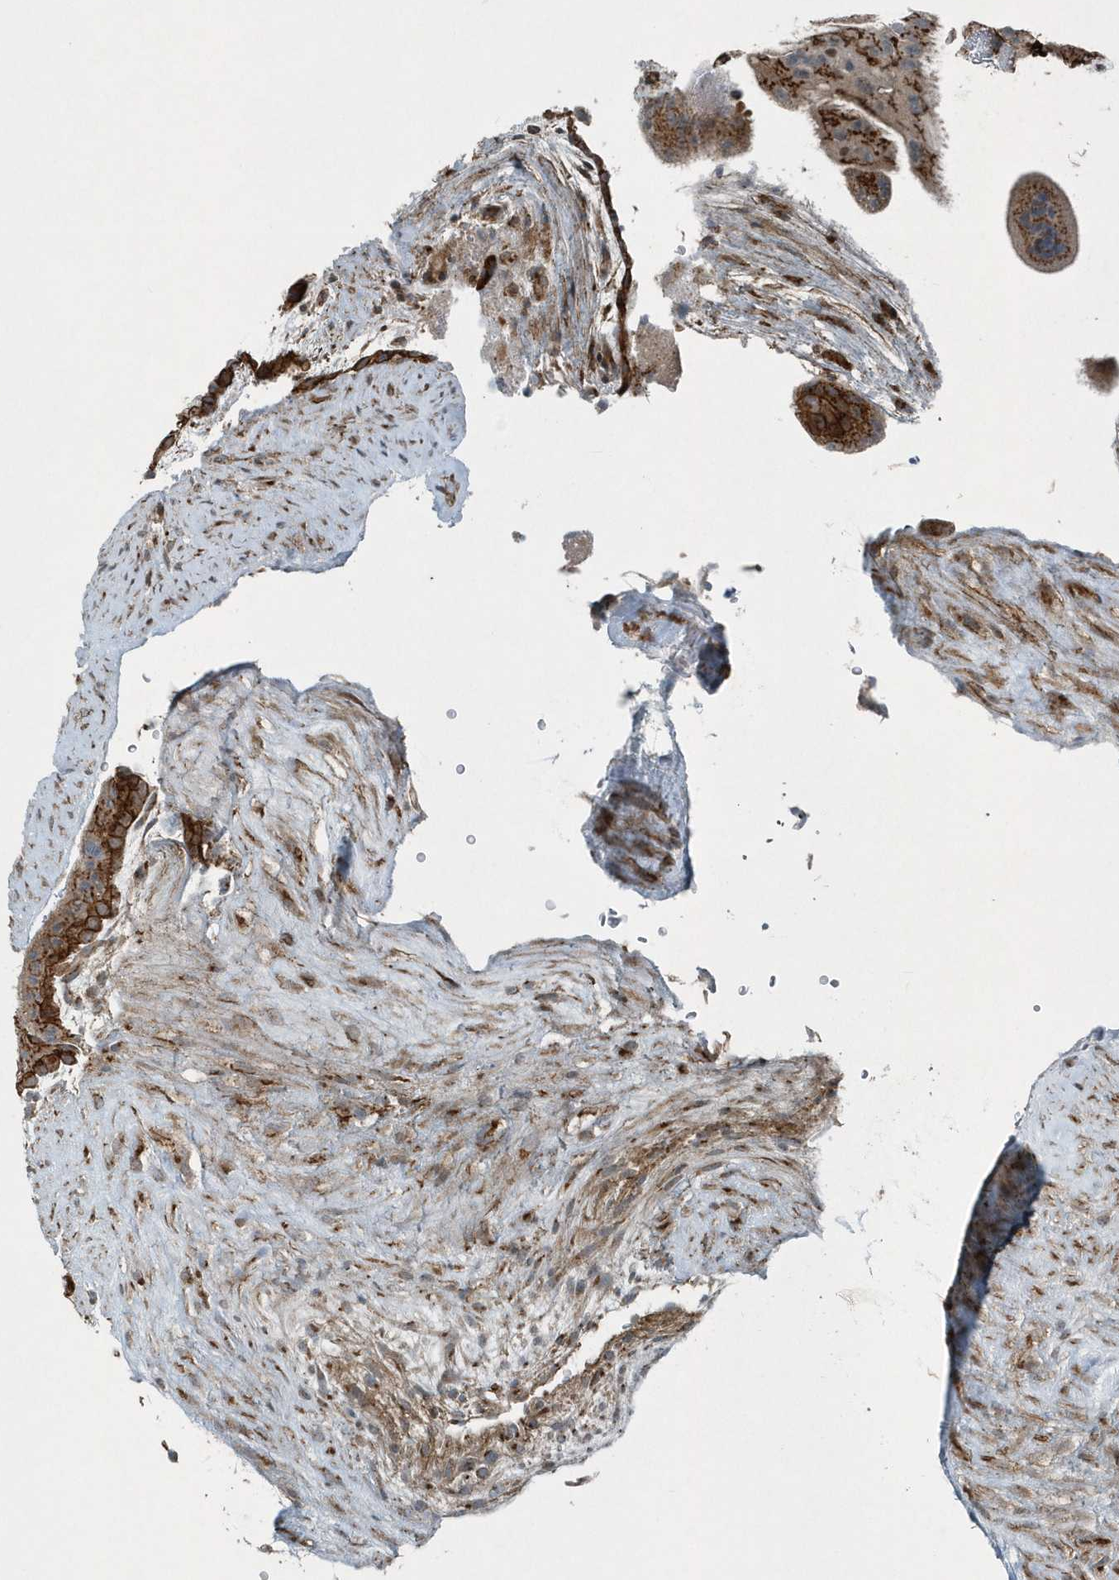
{"staining": {"intensity": "strong", "quantity": "25%-75%", "location": "cytoplasmic/membranous"}, "tissue": "placenta", "cell_type": "Trophoblastic cells", "image_type": "normal", "snomed": [{"axis": "morphology", "description": "Normal tissue, NOS"}, {"axis": "topography", "description": "Placenta"}], "caption": "There is high levels of strong cytoplasmic/membranous staining in trophoblastic cells of unremarkable placenta, as demonstrated by immunohistochemical staining (brown color).", "gene": "GCC2", "patient": {"sex": "female", "age": 19}}